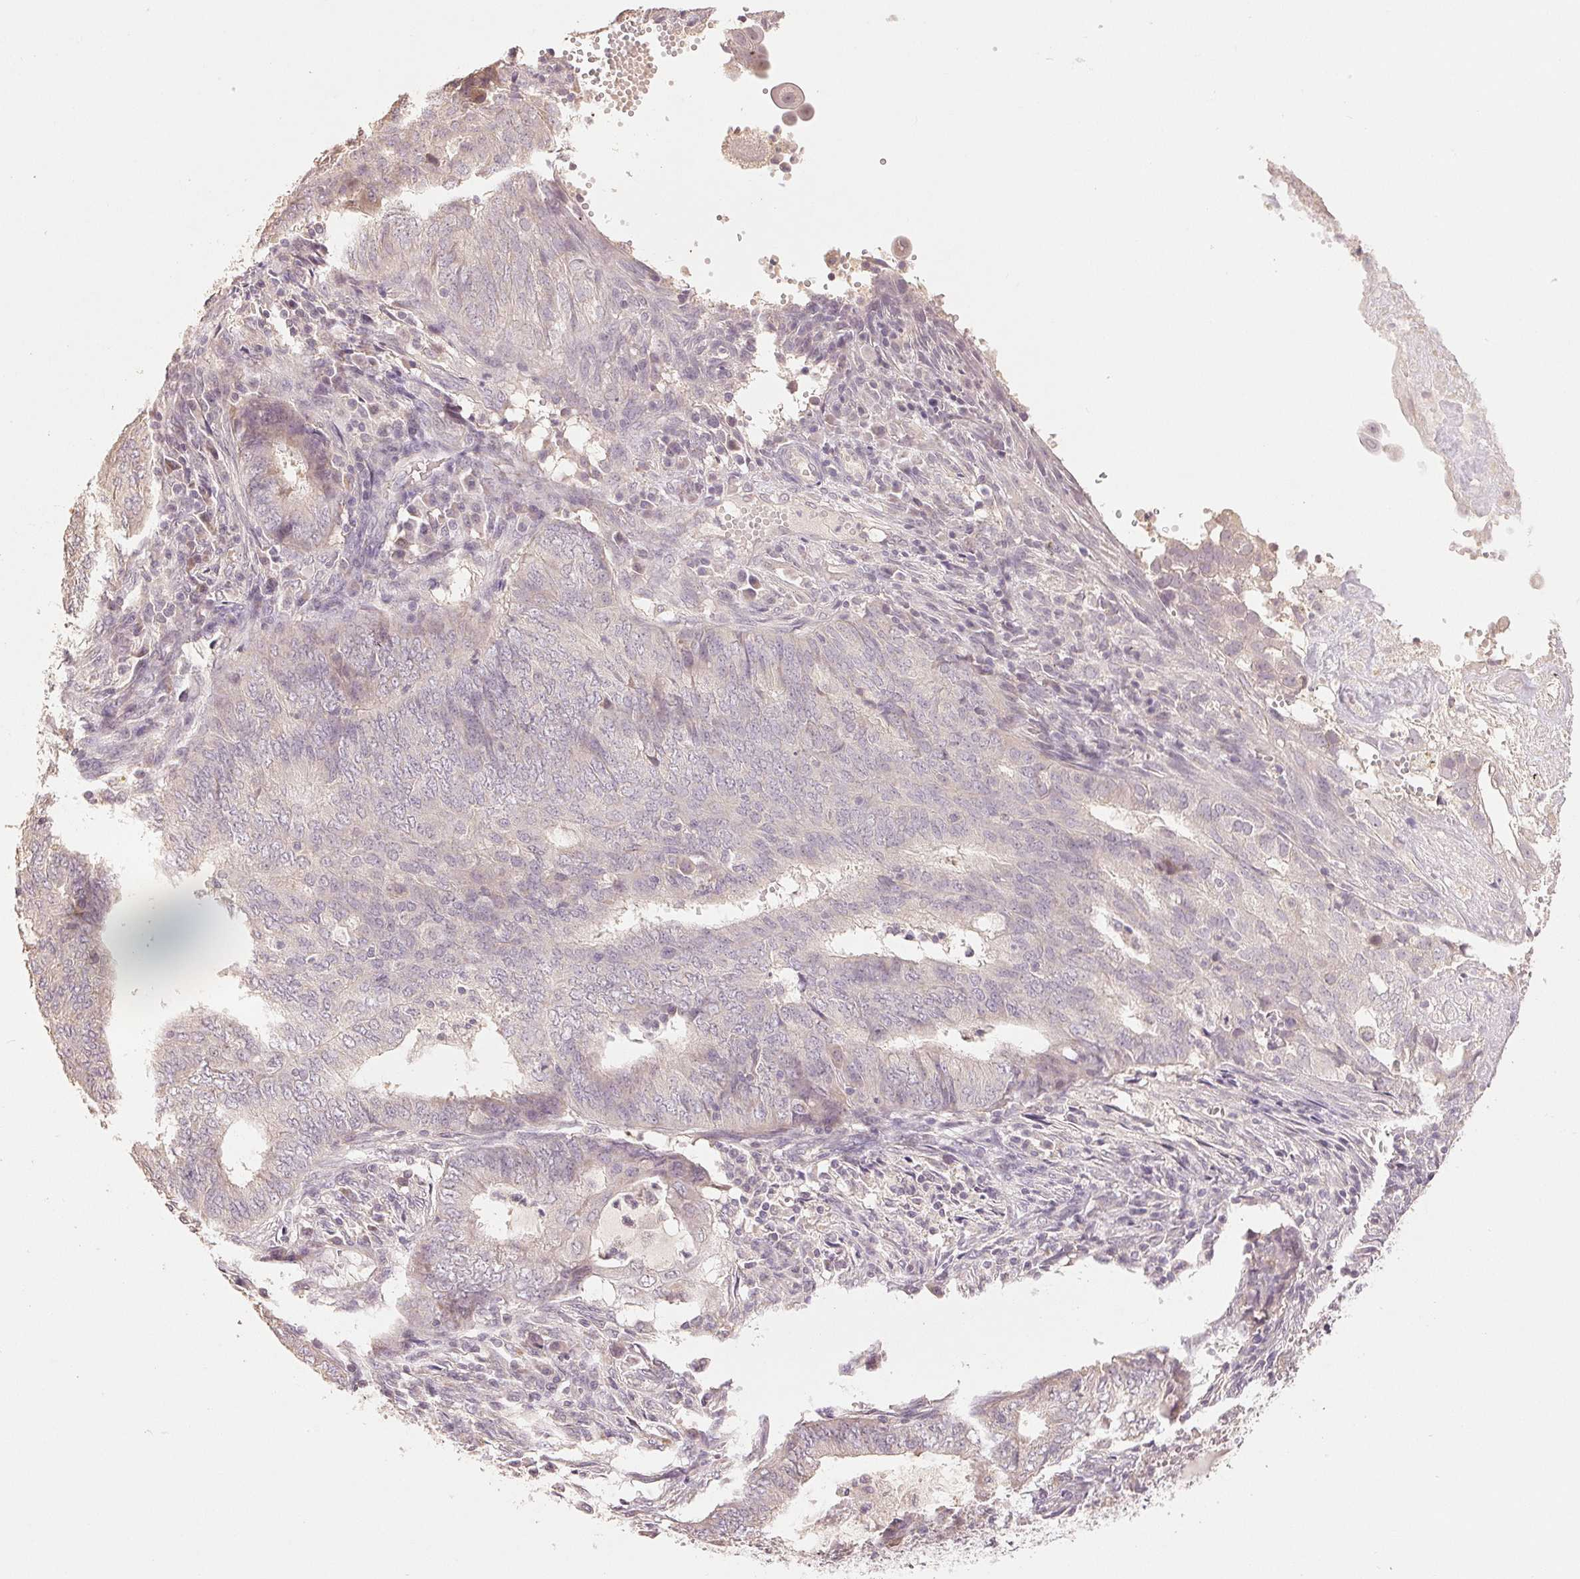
{"staining": {"intensity": "negative", "quantity": "none", "location": "none"}, "tissue": "endometrial cancer", "cell_type": "Tumor cells", "image_type": "cancer", "snomed": [{"axis": "morphology", "description": "Adenocarcinoma, NOS"}, {"axis": "topography", "description": "Endometrium"}], "caption": "An image of human endometrial adenocarcinoma is negative for staining in tumor cells.", "gene": "COX14", "patient": {"sex": "female", "age": 62}}